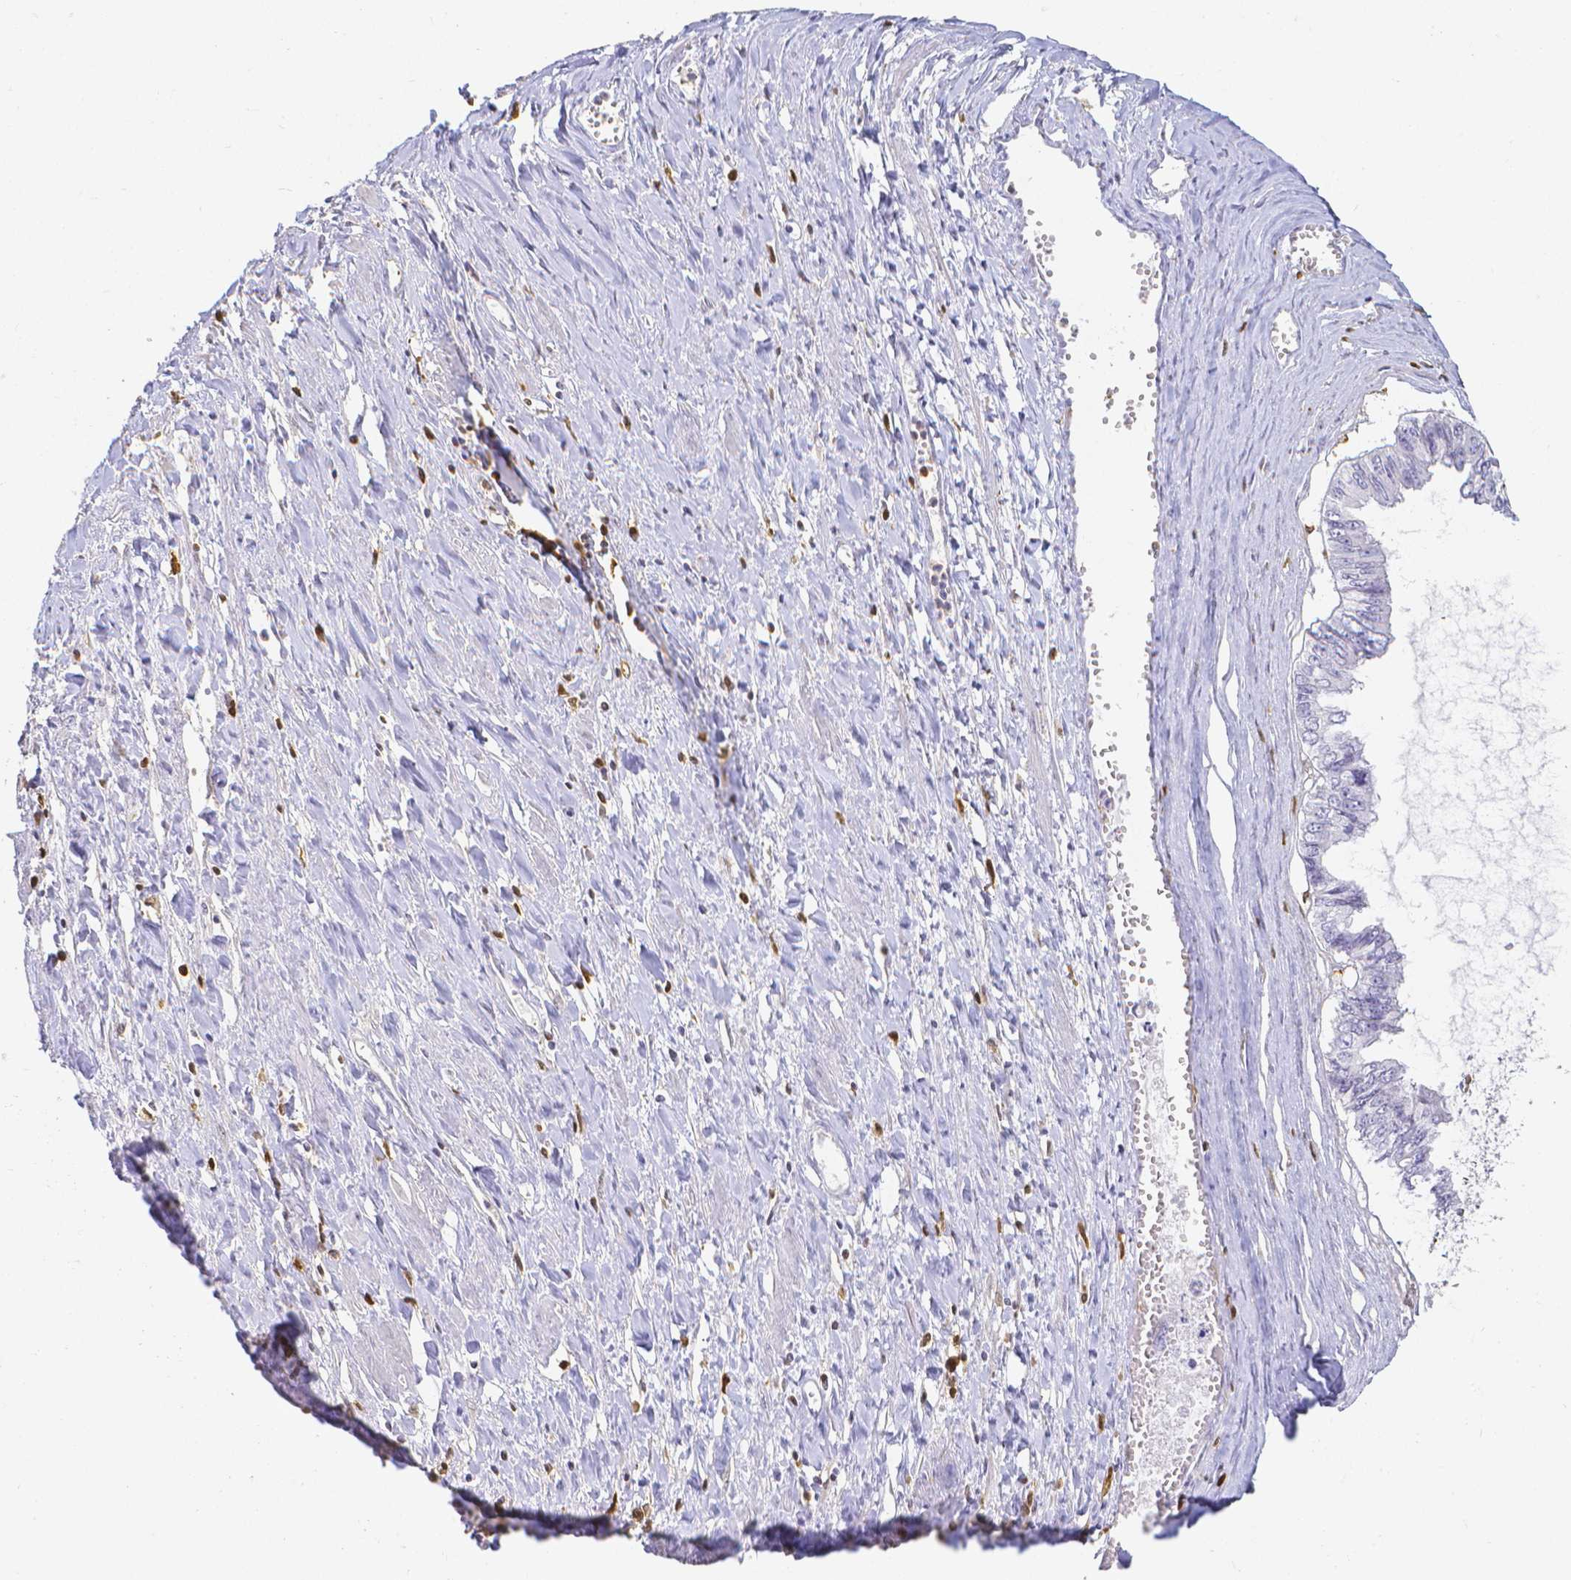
{"staining": {"intensity": "negative", "quantity": "none", "location": "none"}, "tissue": "ovarian cancer", "cell_type": "Tumor cells", "image_type": "cancer", "snomed": [{"axis": "morphology", "description": "Cystadenocarcinoma, mucinous, NOS"}, {"axis": "topography", "description": "Ovary"}], "caption": "This is an IHC photomicrograph of human ovarian cancer. There is no staining in tumor cells.", "gene": "COTL1", "patient": {"sex": "female", "age": 72}}